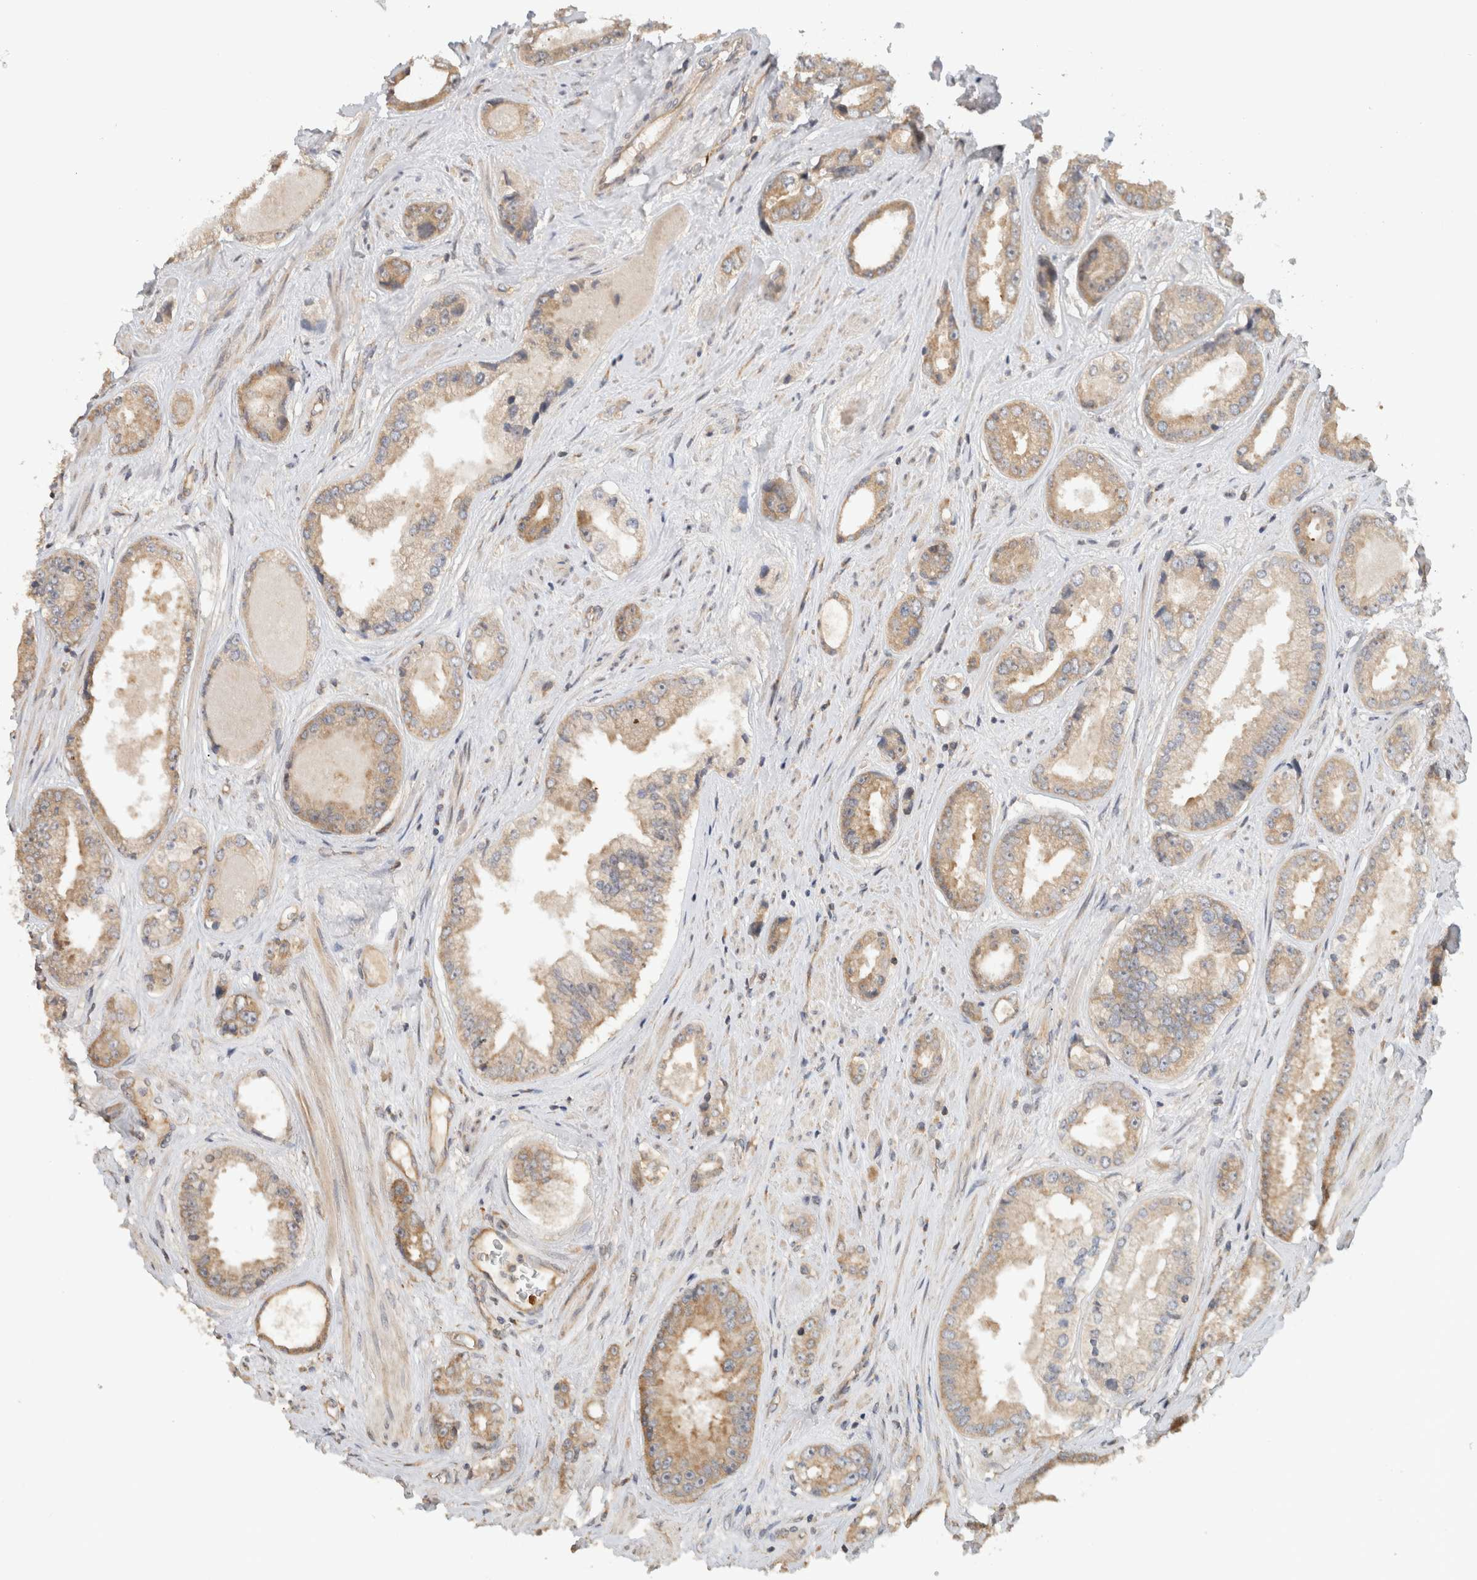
{"staining": {"intensity": "weak", "quantity": ">75%", "location": "cytoplasmic/membranous"}, "tissue": "prostate cancer", "cell_type": "Tumor cells", "image_type": "cancer", "snomed": [{"axis": "morphology", "description": "Adenocarcinoma, High grade"}, {"axis": "topography", "description": "Prostate"}], "caption": "There is low levels of weak cytoplasmic/membranous staining in tumor cells of prostate cancer, as demonstrated by immunohistochemical staining (brown color).", "gene": "PUM1", "patient": {"sex": "male", "age": 61}}